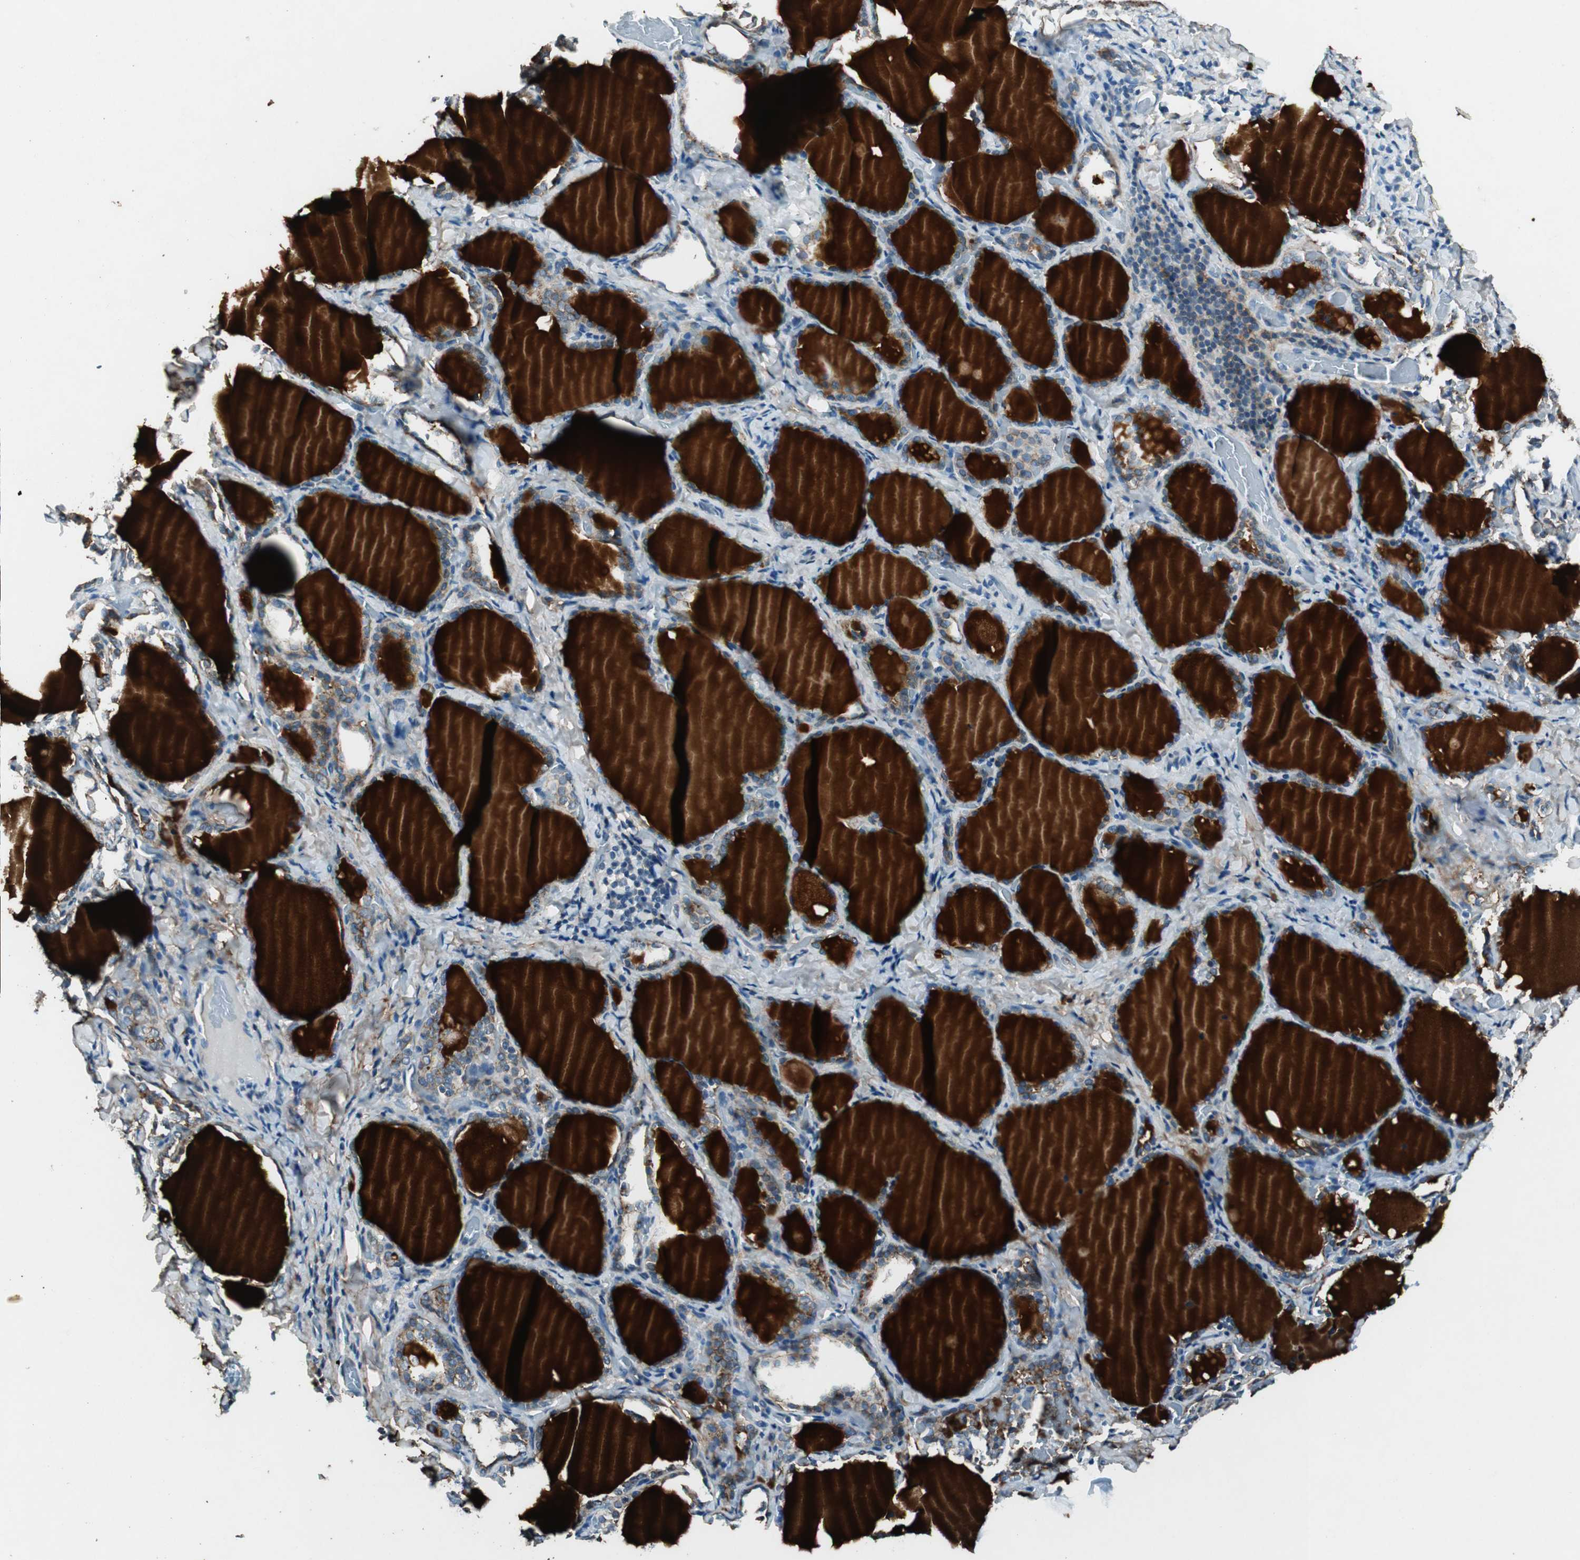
{"staining": {"intensity": "weak", "quantity": "25%-75%", "location": "cytoplasmic/membranous"}, "tissue": "thyroid gland", "cell_type": "Glandular cells", "image_type": "normal", "snomed": [{"axis": "morphology", "description": "Normal tissue, NOS"}, {"axis": "morphology", "description": "Papillary adenocarcinoma, NOS"}, {"axis": "topography", "description": "Thyroid gland"}], "caption": "Immunohistochemical staining of unremarkable thyroid gland reveals weak cytoplasmic/membranous protein expression in about 25%-75% of glandular cells. (brown staining indicates protein expression, while blue staining denotes nuclei).", "gene": "NKAIN1", "patient": {"sex": "female", "age": 30}}